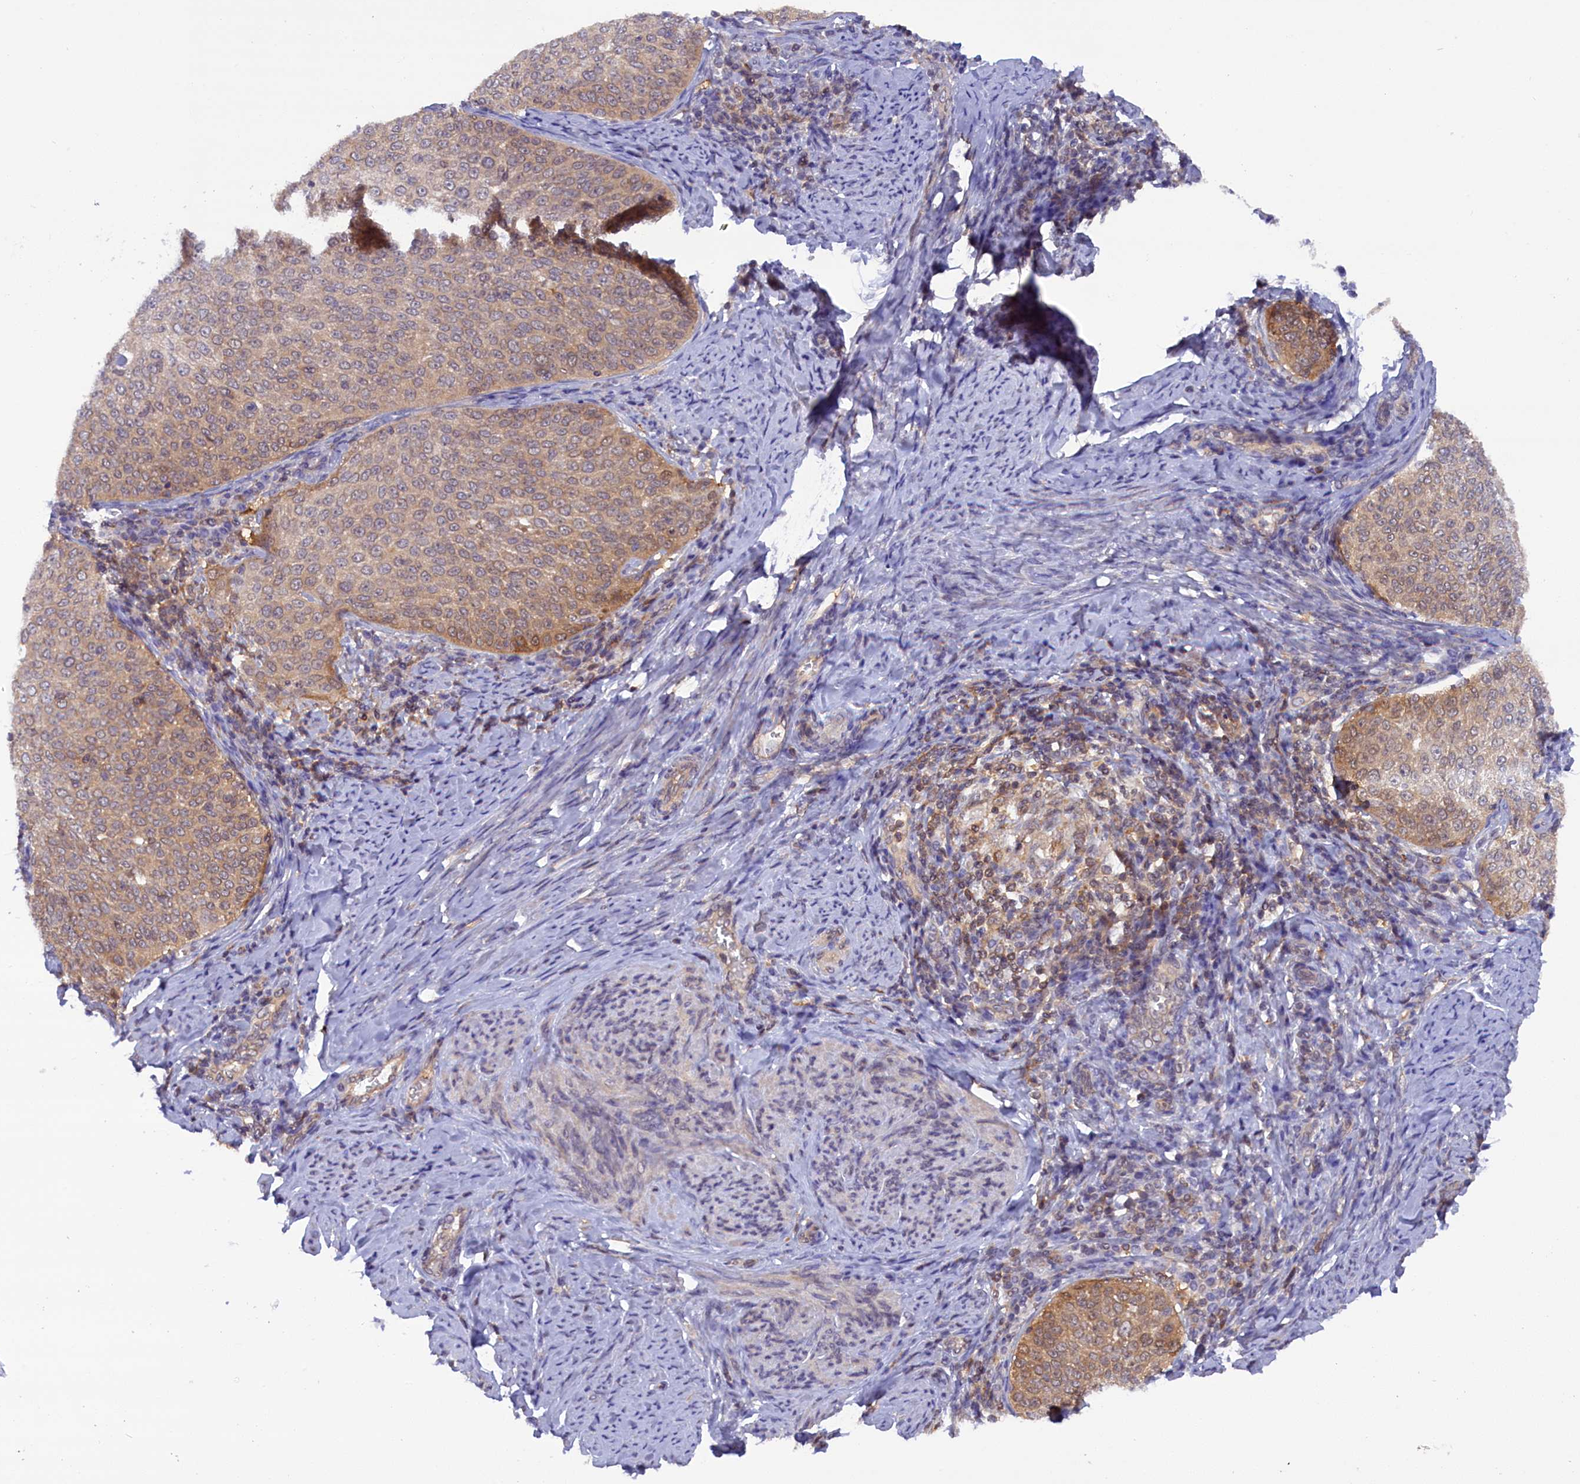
{"staining": {"intensity": "moderate", "quantity": ">75%", "location": "cytoplasmic/membranous"}, "tissue": "cervical cancer", "cell_type": "Tumor cells", "image_type": "cancer", "snomed": [{"axis": "morphology", "description": "Squamous cell carcinoma, NOS"}, {"axis": "topography", "description": "Cervix"}], "caption": "This image displays IHC staining of cervical squamous cell carcinoma, with medium moderate cytoplasmic/membranous staining in about >75% of tumor cells.", "gene": "TBCB", "patient": {"sex": "female", "age": 57}}